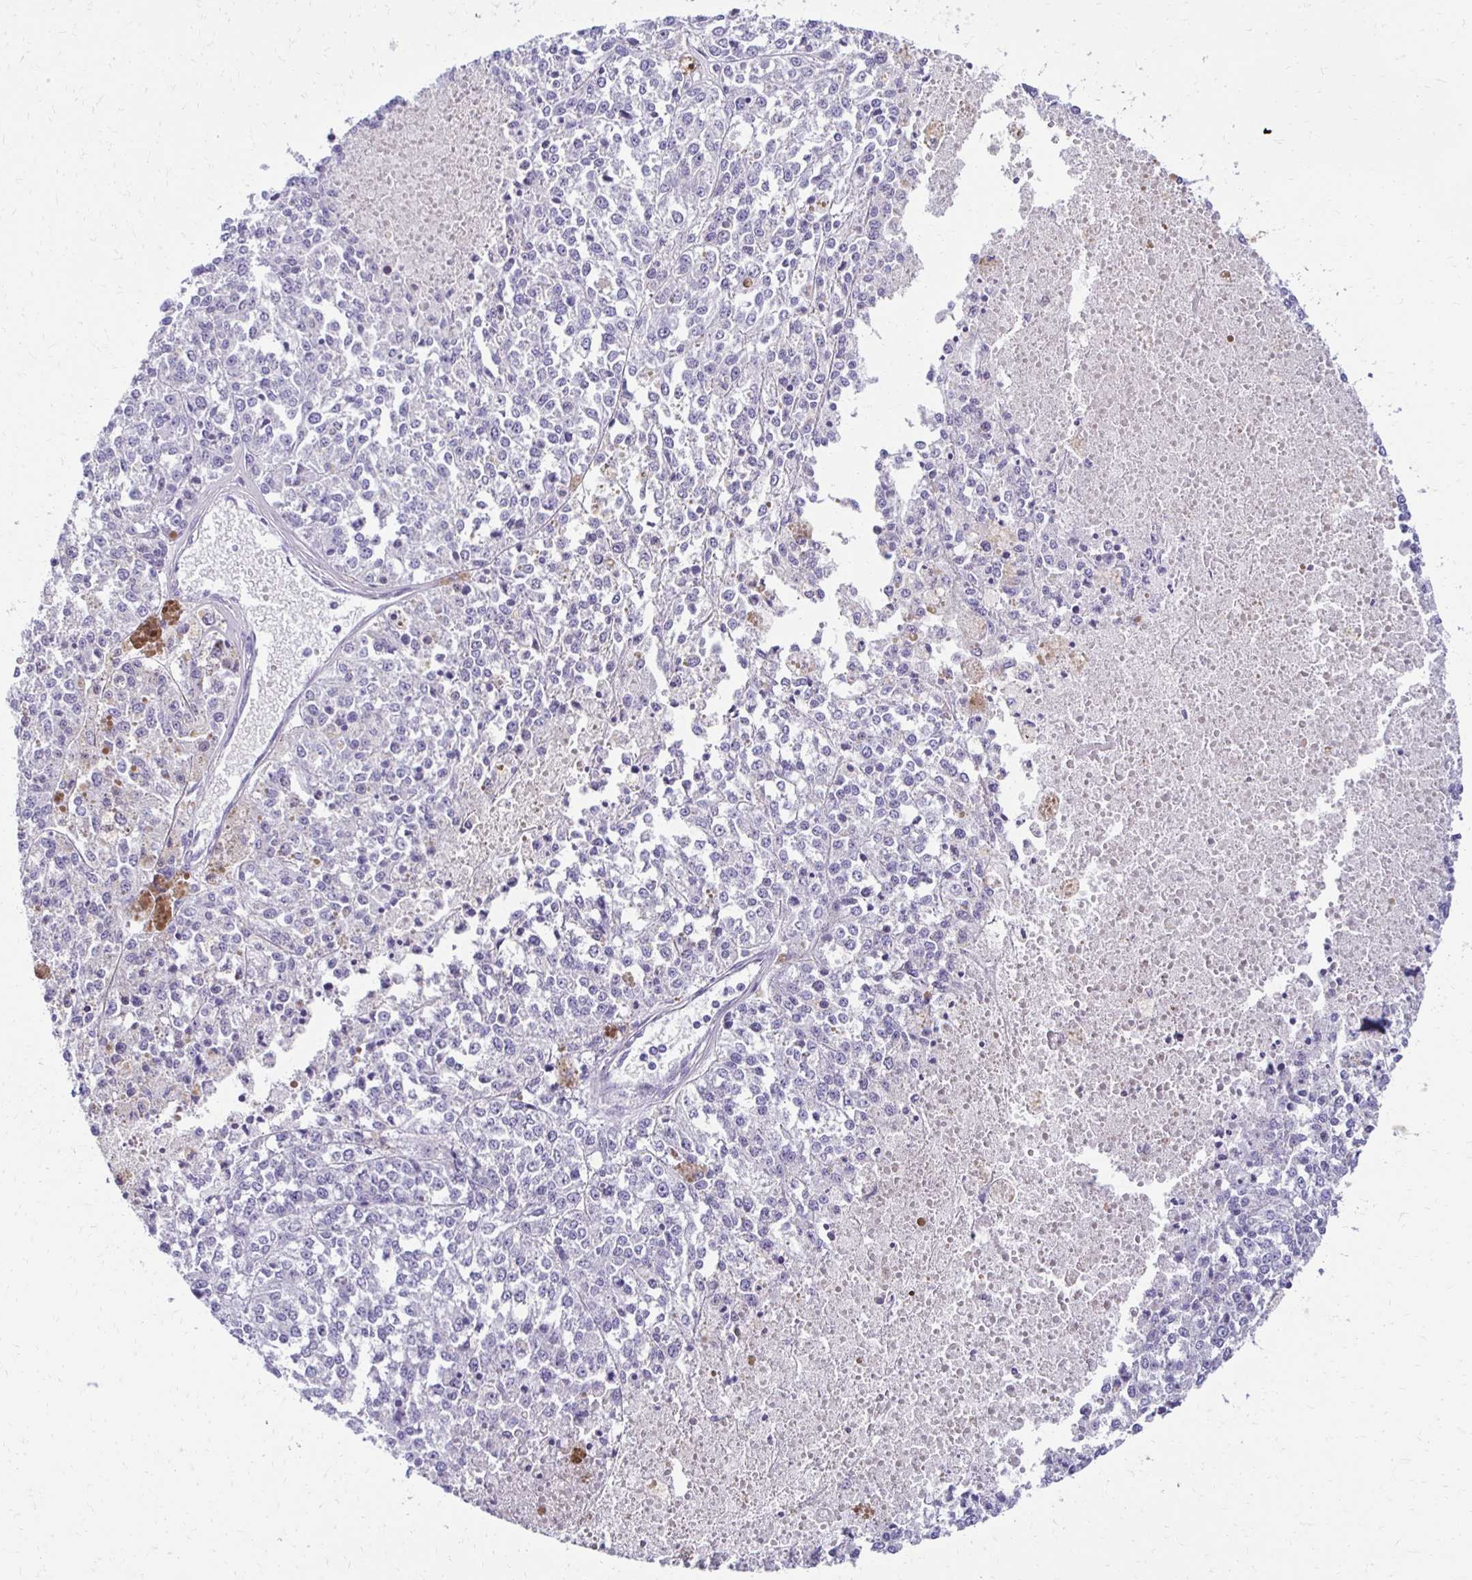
{"staining": {"intensity": "negative", "quantity": "none", "location": "none"}, "tissue": "melanoma", "cell_type": "Tumor cells", "image_type": "cancer", "snomed": [{"axis": "morphology", "description": "Malignant melanoma, Metastatic site"}, {"axis": "topography", "description": "Lymph node"}], "caption": "The histopathology image reveals no significant staining in tumor cells of melanoma. Nuclei are stained in blue.", "gene": "C1QTNF2", "patient": {"sex": "female", "age": 64}}